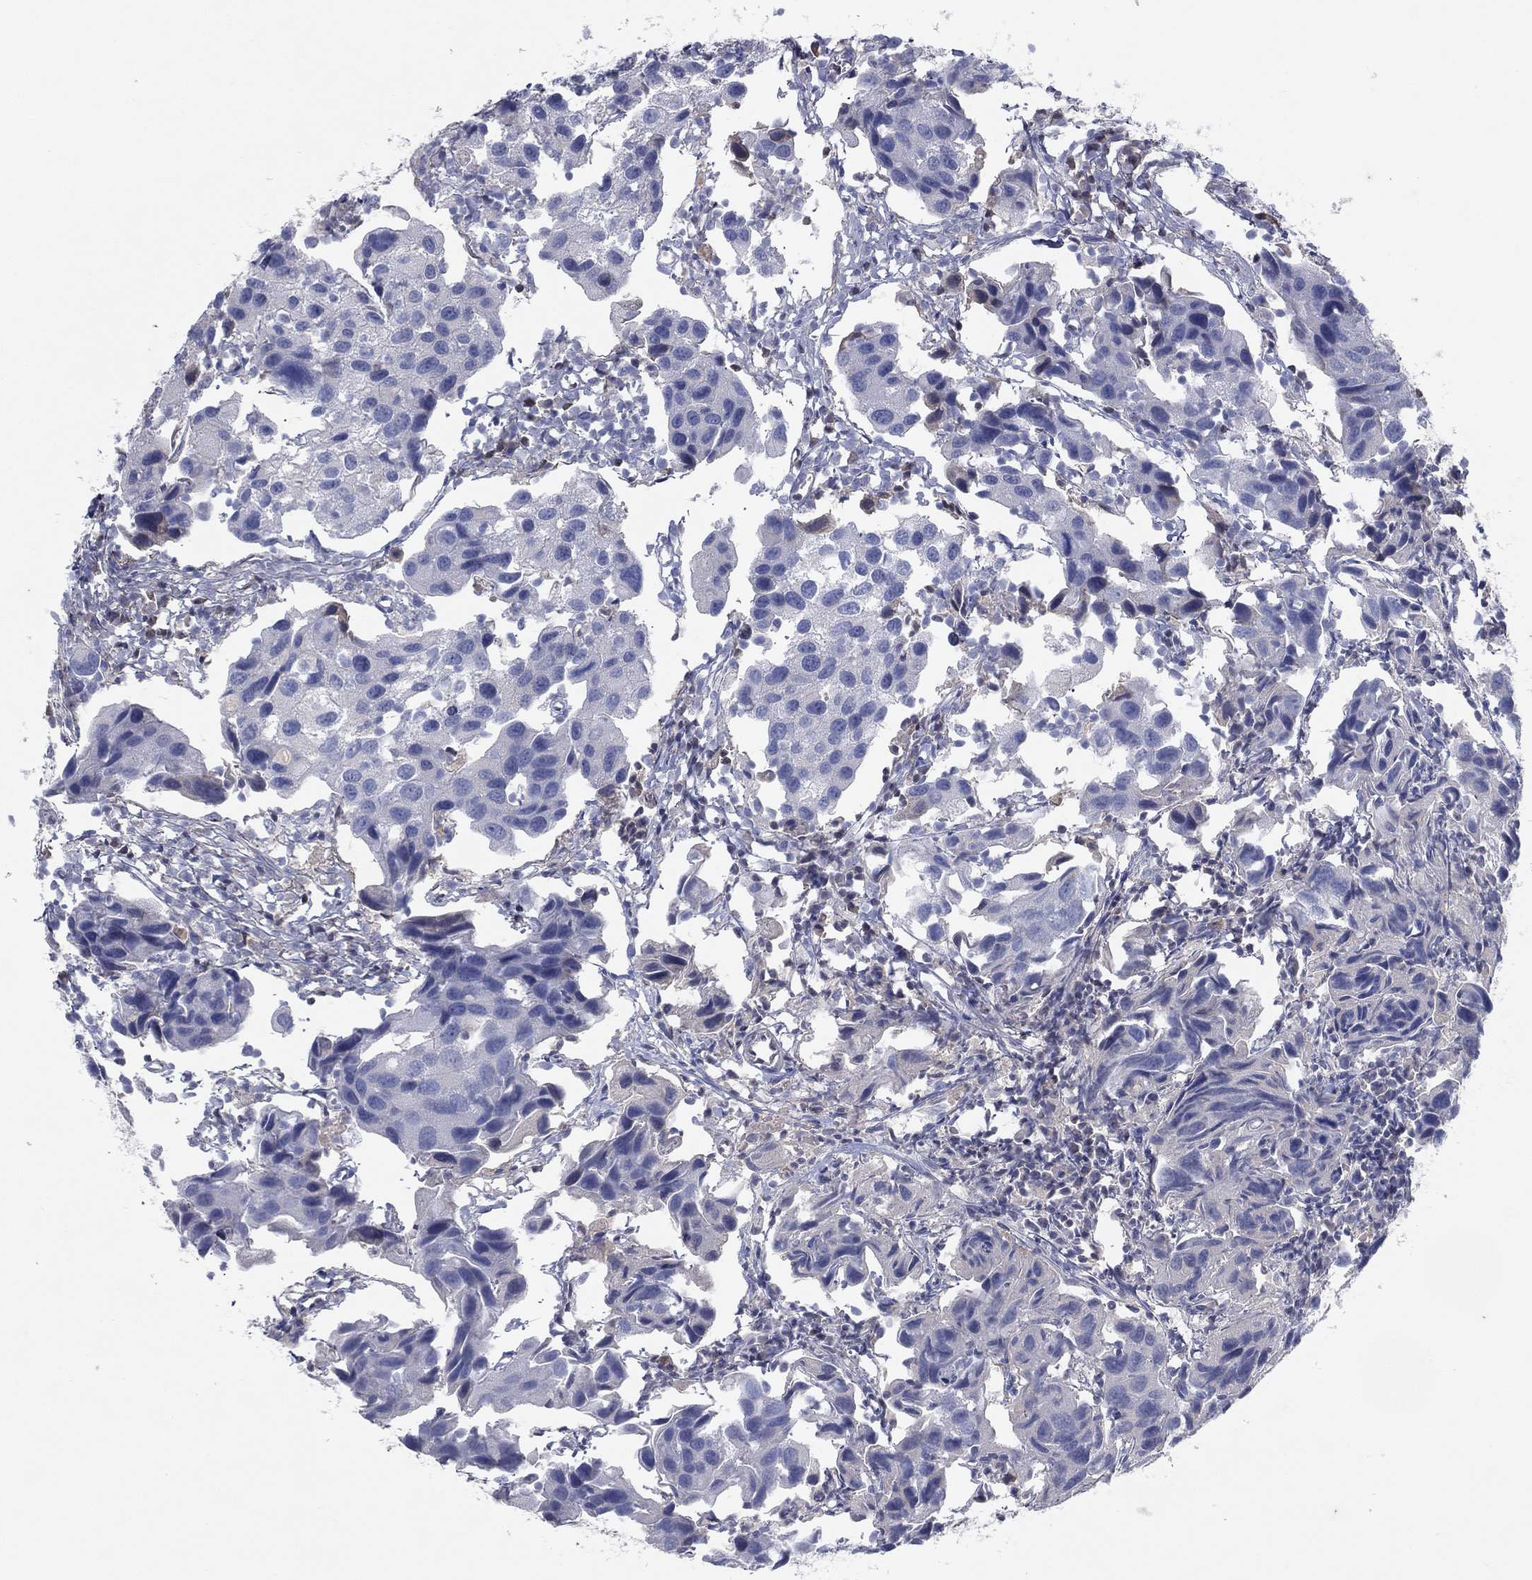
{"staining": {"intensity": "negative", "quantity": "none", "location": "none"}, "tissue": "urothelial cancer", "cell_type": "Tumor cells", "image_type": "cancer", "snomed": [{"axis": "morphology", "description": "Urothelial carcinoma, High grade"}, {"axis": "topography", "description": "Urinary bladder"}], "caption": "Tumor cells show no significant protein positivity in high-grade urothelial carcinoma. Brightfield microscopy of IHC stained with DAB (3,3'-diaminobenzidine) (brown) and hematoxylin (blue), captured at high magnification.", "gene": "CPT1B", "patient": {"sex": "male", "age": 79}}